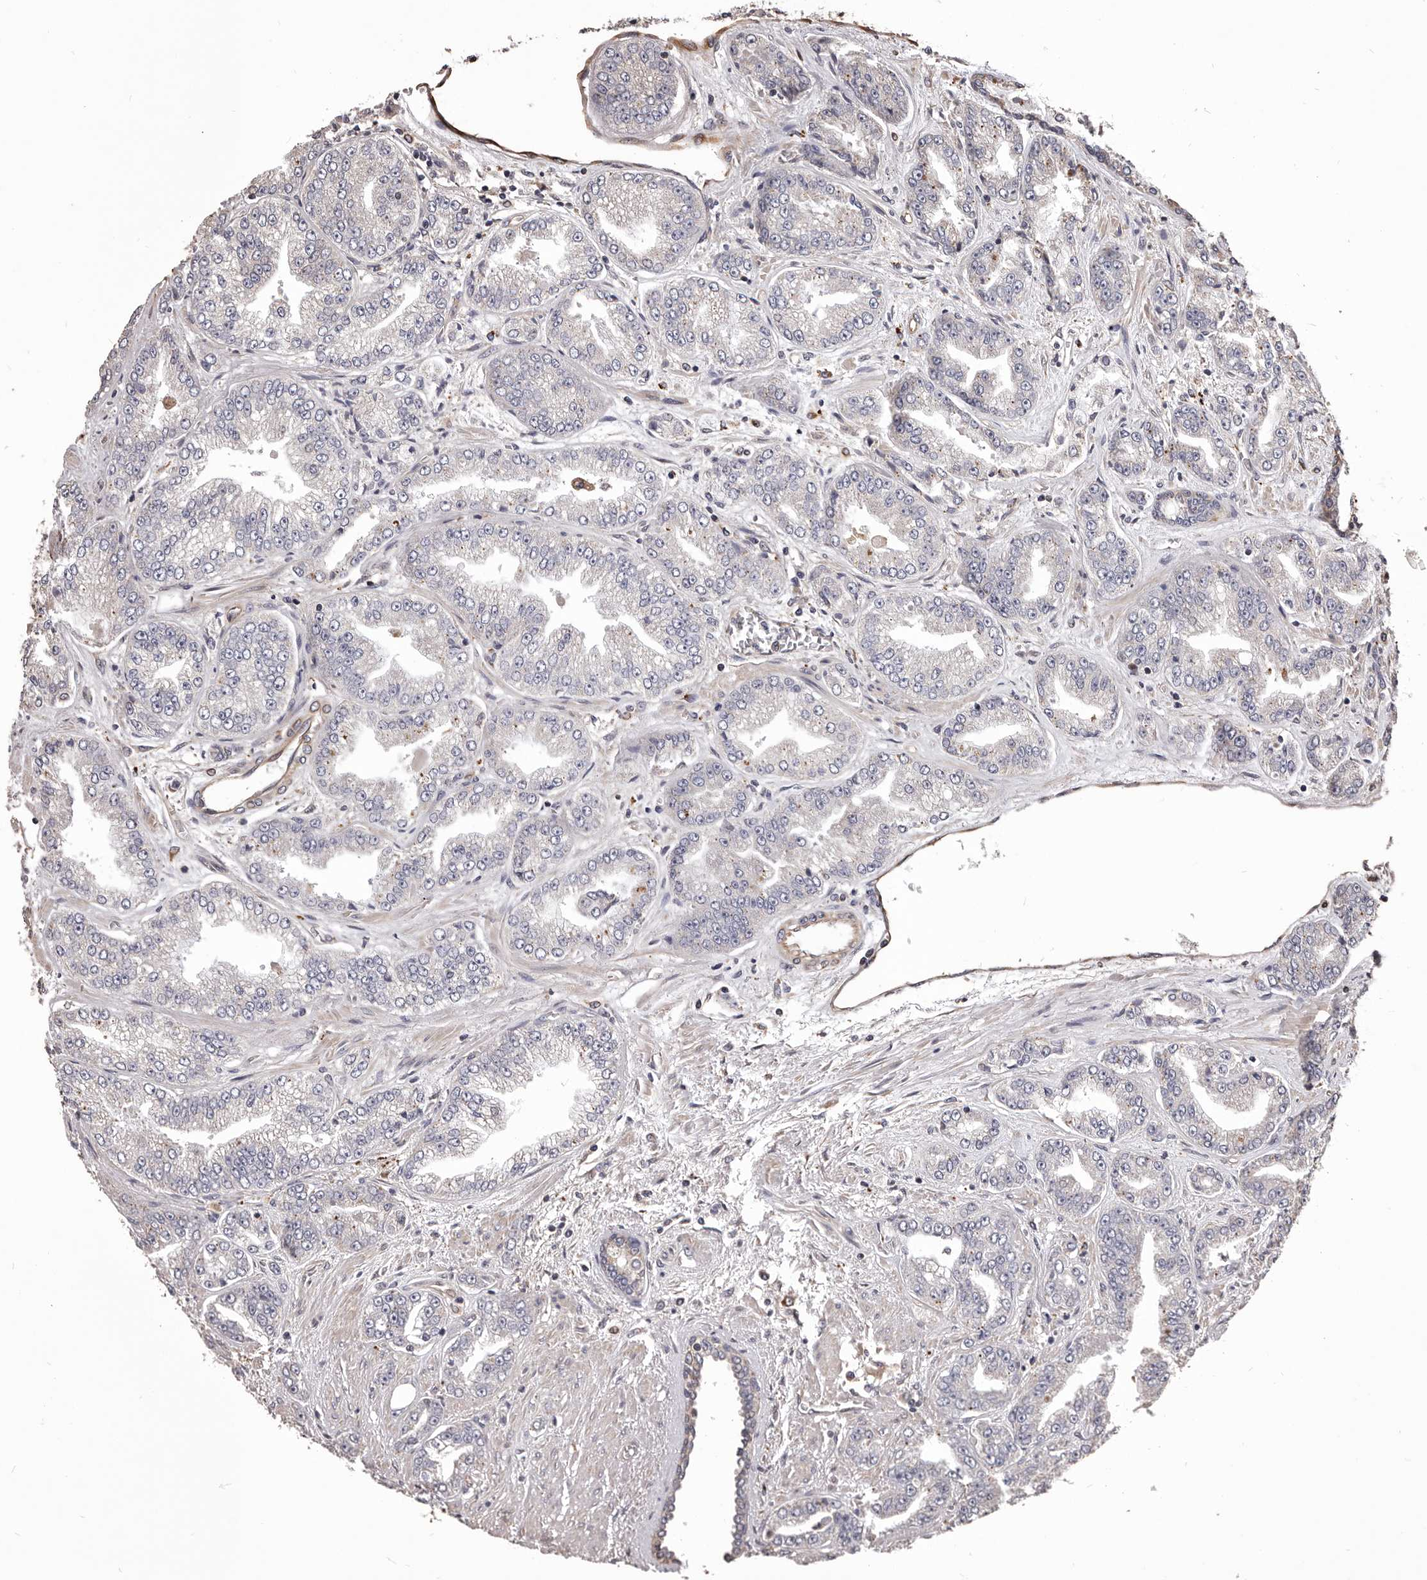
{"staining": {"intensity": "negative", "quantity": "none", "location": "none"}, "tissue": "prostate cancer", "cell_type": "Tumor cells", "image_type": "cancer", "snomed": [{"axis": "morphology", "description": "Adenocarcinoma, High grade"}, {"axis": "topography", "description": "Prostate"}], "caption": "This histopathology image is of prostate adenocarcinoma (high-grade) stained with immunohistochemistry (IHC) to label a protein in brown with the nuclei are counter-stained blue. There is no staining in tumor cells.", "gene": "CEP104", "patient": {"sex": "male", "age": 71}}